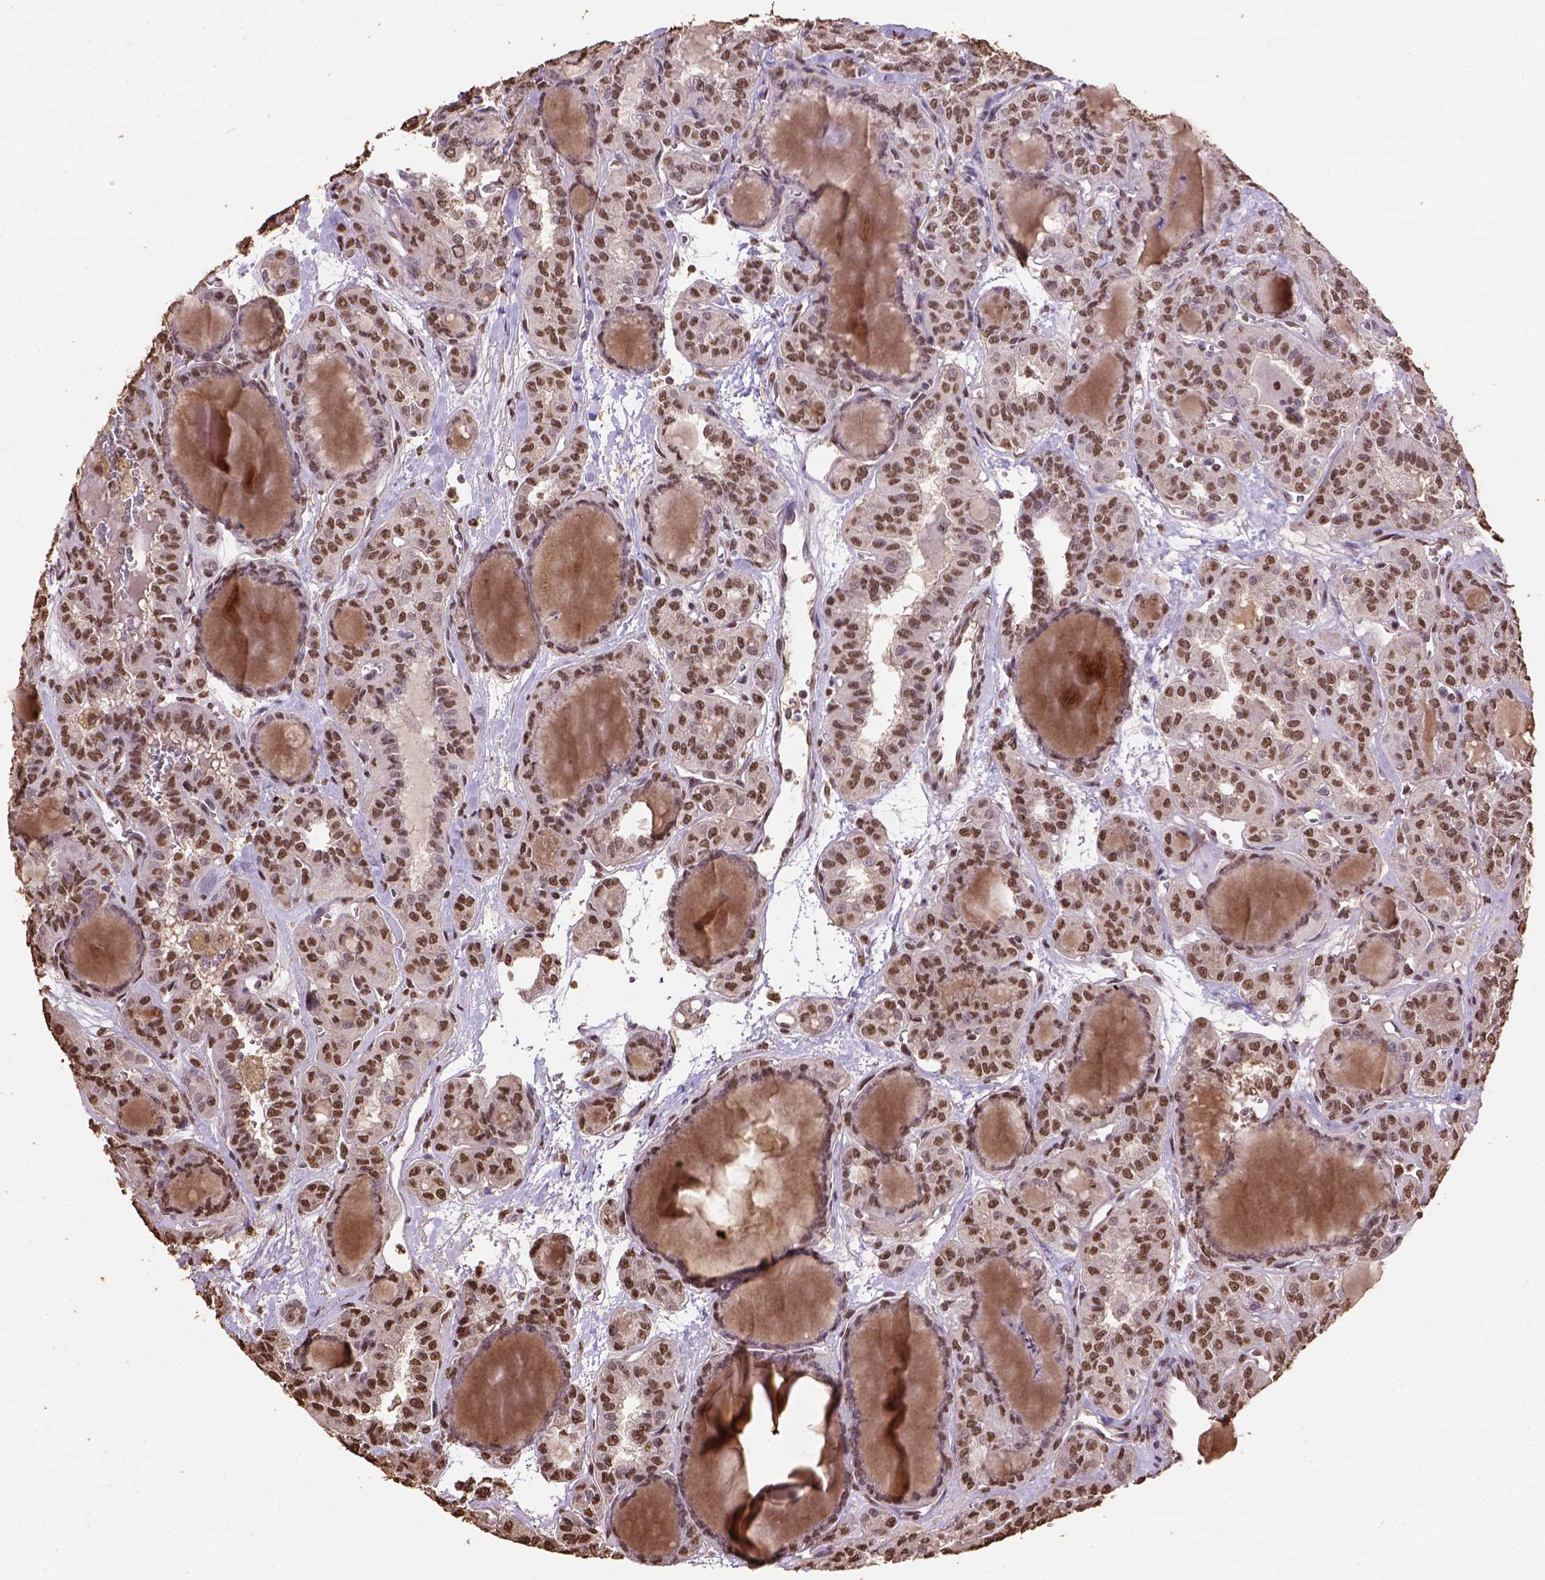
{"staining": {"intensity": "moderate", "quantity": ">75%", "location": "nuclear"}, "tissue": "thyroid cancer", "cell_type": "Tumor cells", "image_type": "cancer", "snomed": [{"axis": "morphology", "description": "Papillary adenocarcinoma, NOS"}, {"axis": "topography", "description": "Thyroid gland"}], "caption": "Brown immunohistochemical staining in papillary adenocarcinoma (thyroid) displays moderate nuclear staining in approximately >75% of tumor cells.", "gene": "CSTF2T", "patient": {"sex": "female", "age": 41}}